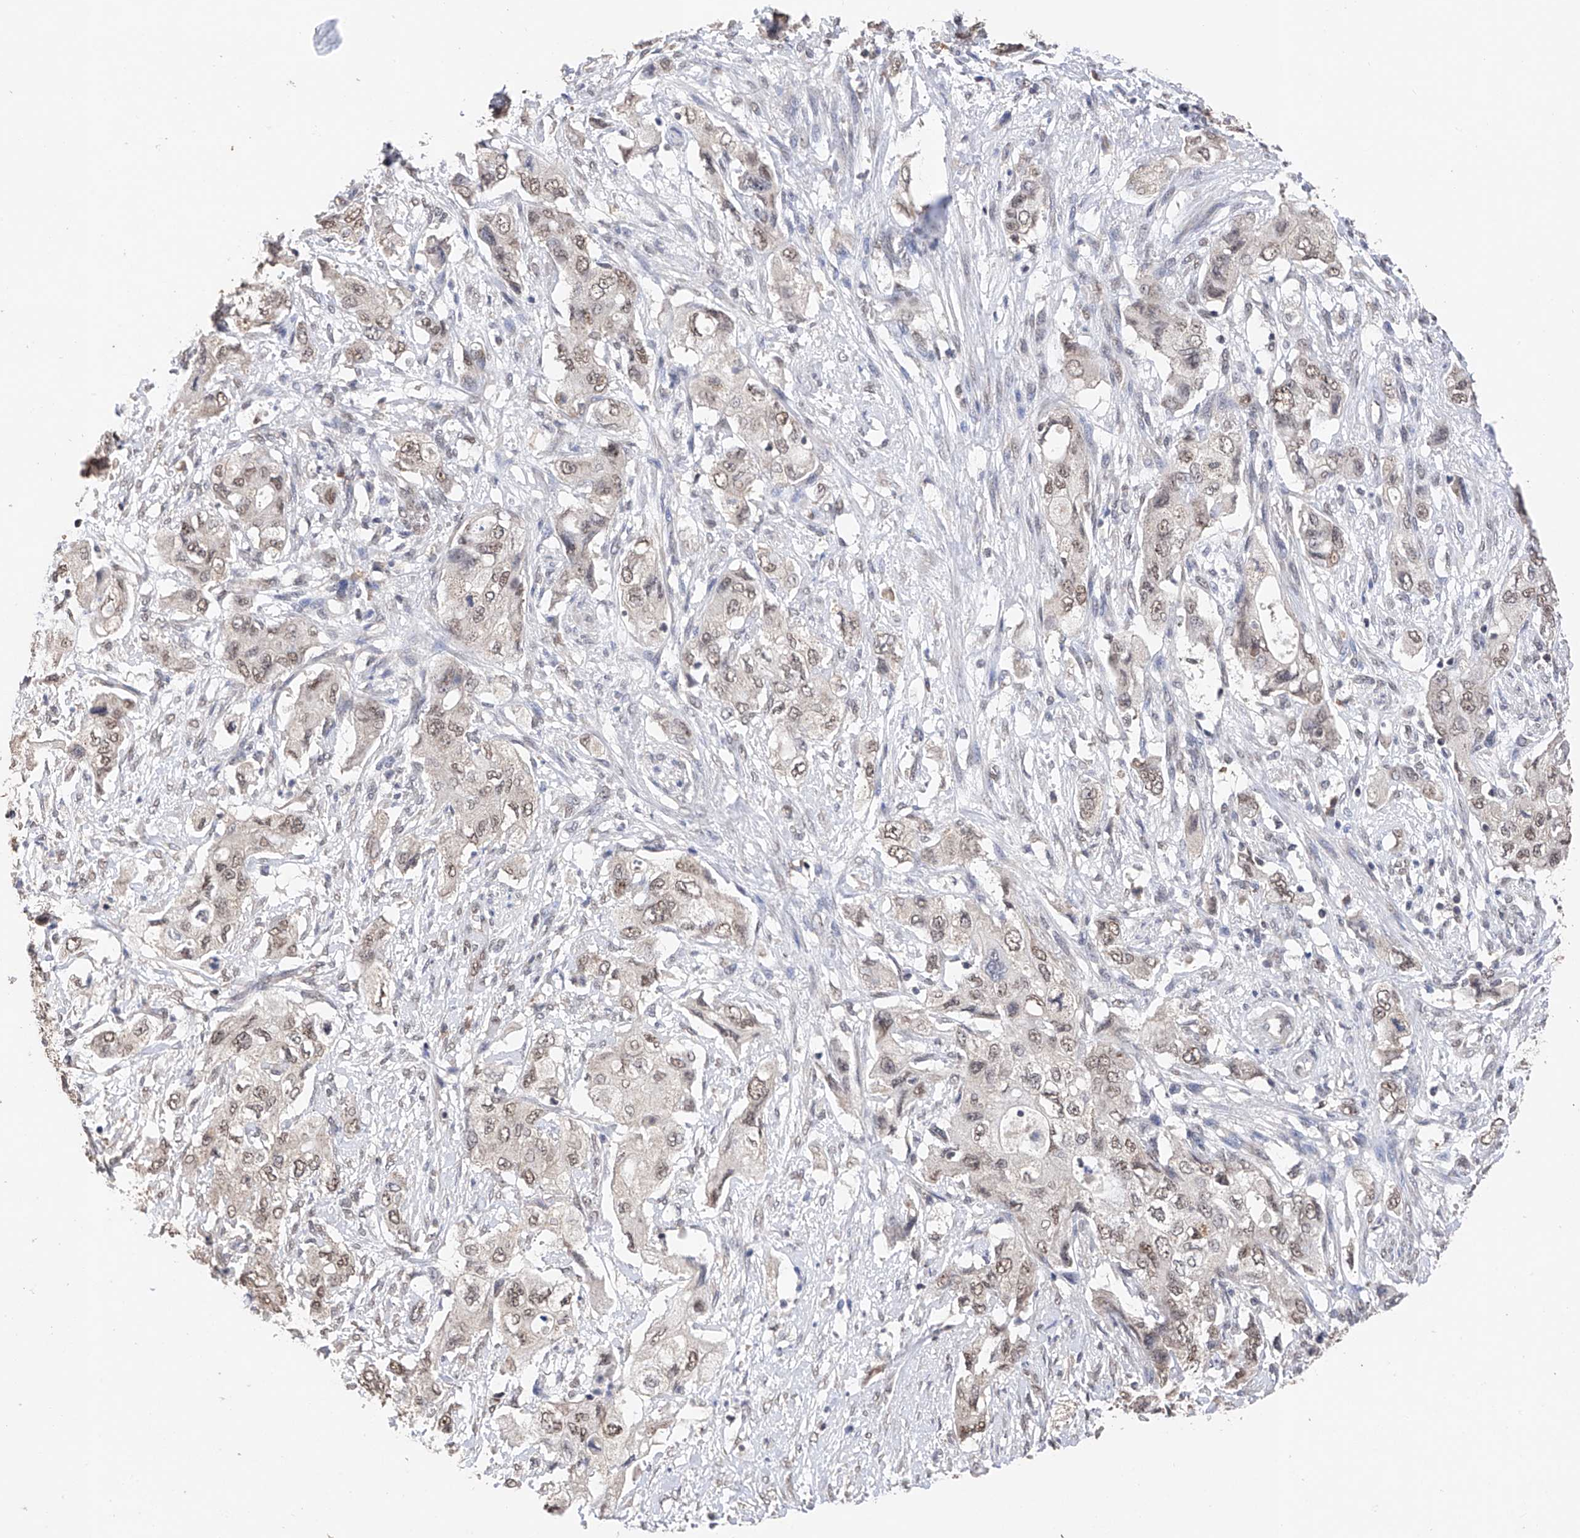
{"staining": {"intensity": "weak", "quantity": ">75%", "location": "nuclear"}, "tissue": "pancreatic cancer", "cell_type": "Tumor cells", "image_type": "cancer", "snomed": [{"axis": "morphology", "description": "Adenocarcinoma, NOS"}, {"axis": "topography", "description": "Pancreas"}], "caption": "Pancreatic adenocarcinoma tissue exhibits weak nuclear staining in about >75% of tumor cells (Brightfield microscopy of DAB IHC at high magnification).", "gene": "DMAP1", "patient": {"sex": "female", "age": 73}}